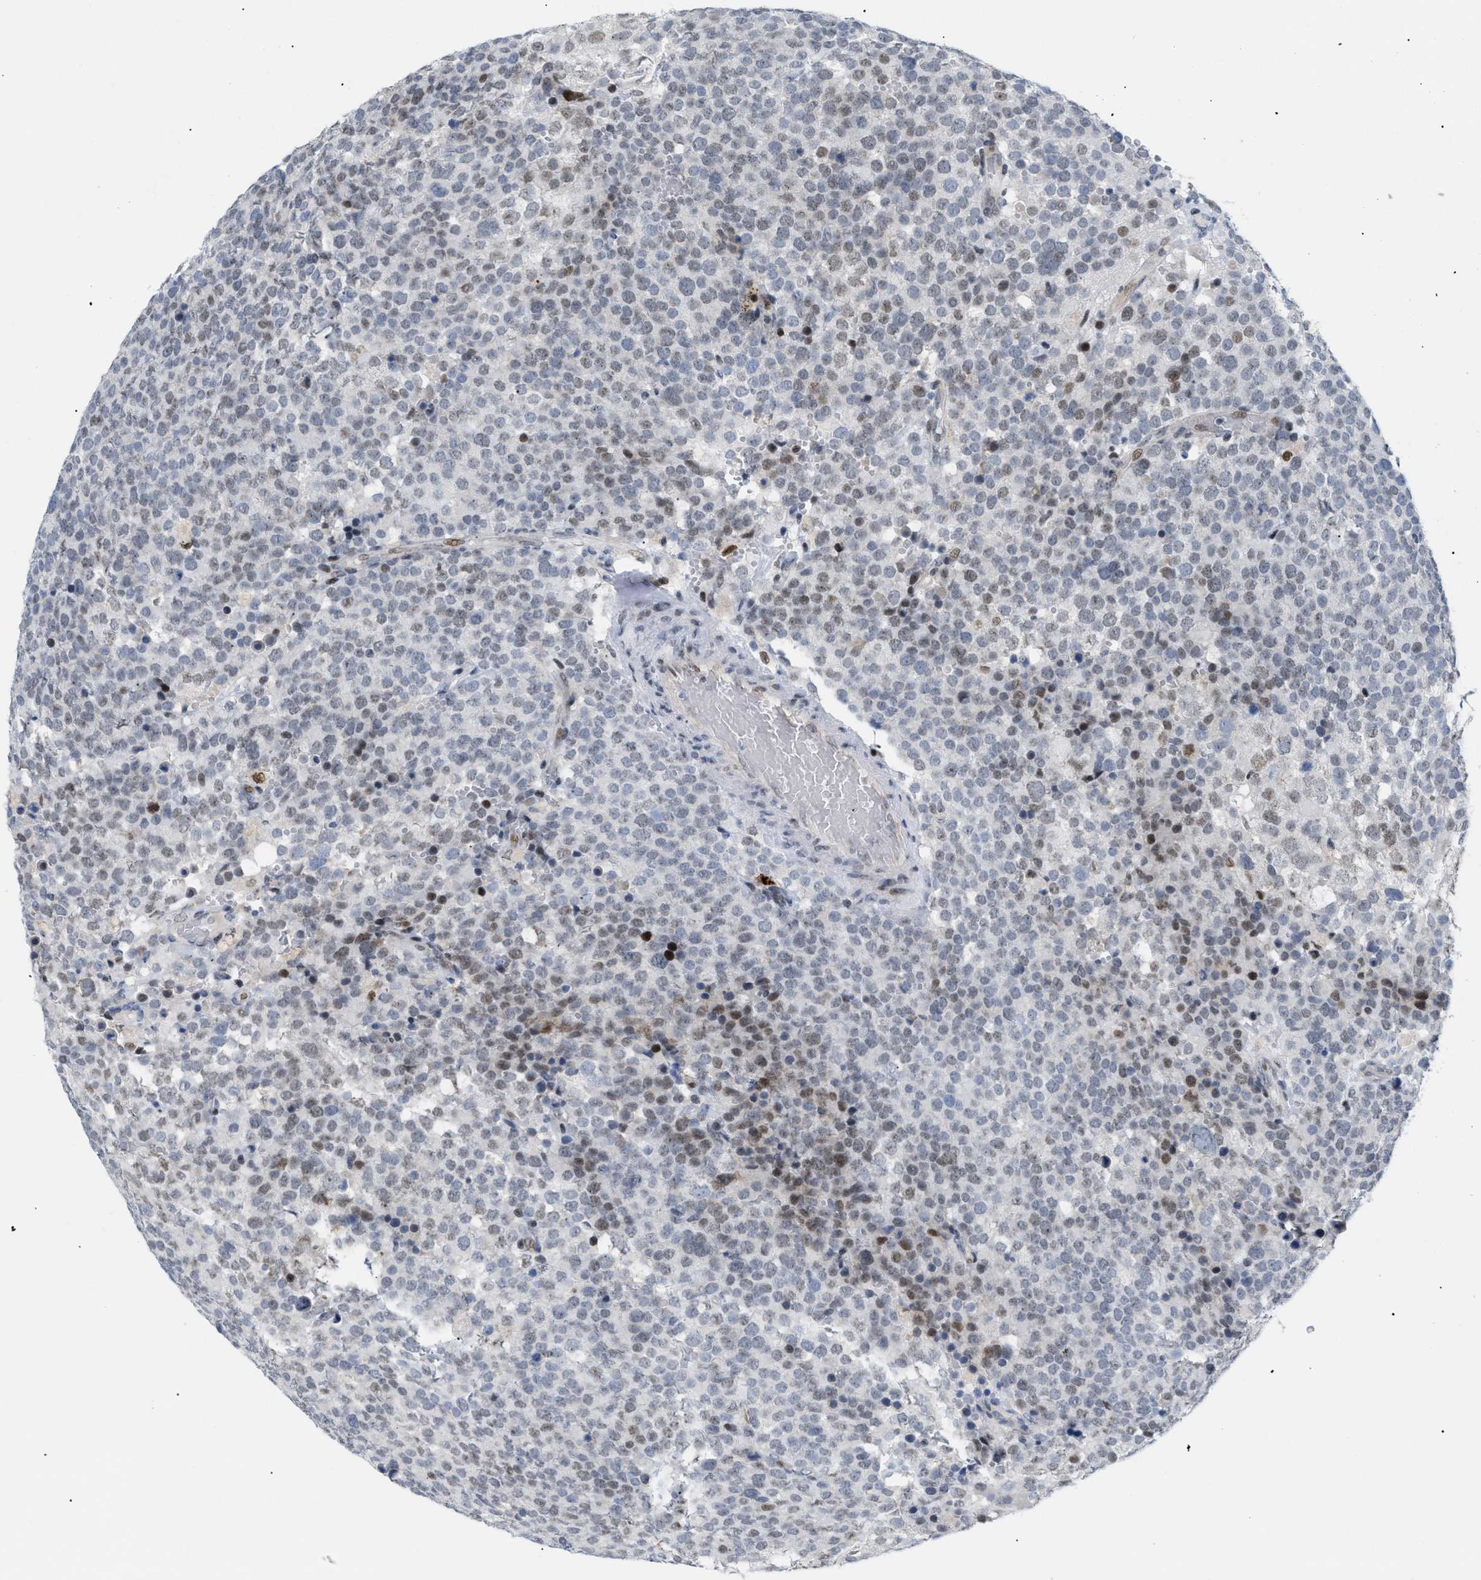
{"staining": {"intensity": "moderate", "quantity": "25%-75%", "location": "nuclear"}, "tissue": "testis cancer", "cell_type": "Tumor cells", "image_type": "cancer", "snomed": [{"axis": "morphology", "description": "Seminoma, NOS"}, {"axis": "topography", "description": "Testis"}], "caption": "Testis cancer tissue exhibits moderate nuclear positivity in approximately 25%-75% of tumor cells, visualized by immunohistochemistry.", "gene": "MED1", "patient": {"sex": "male", "age": 71}}